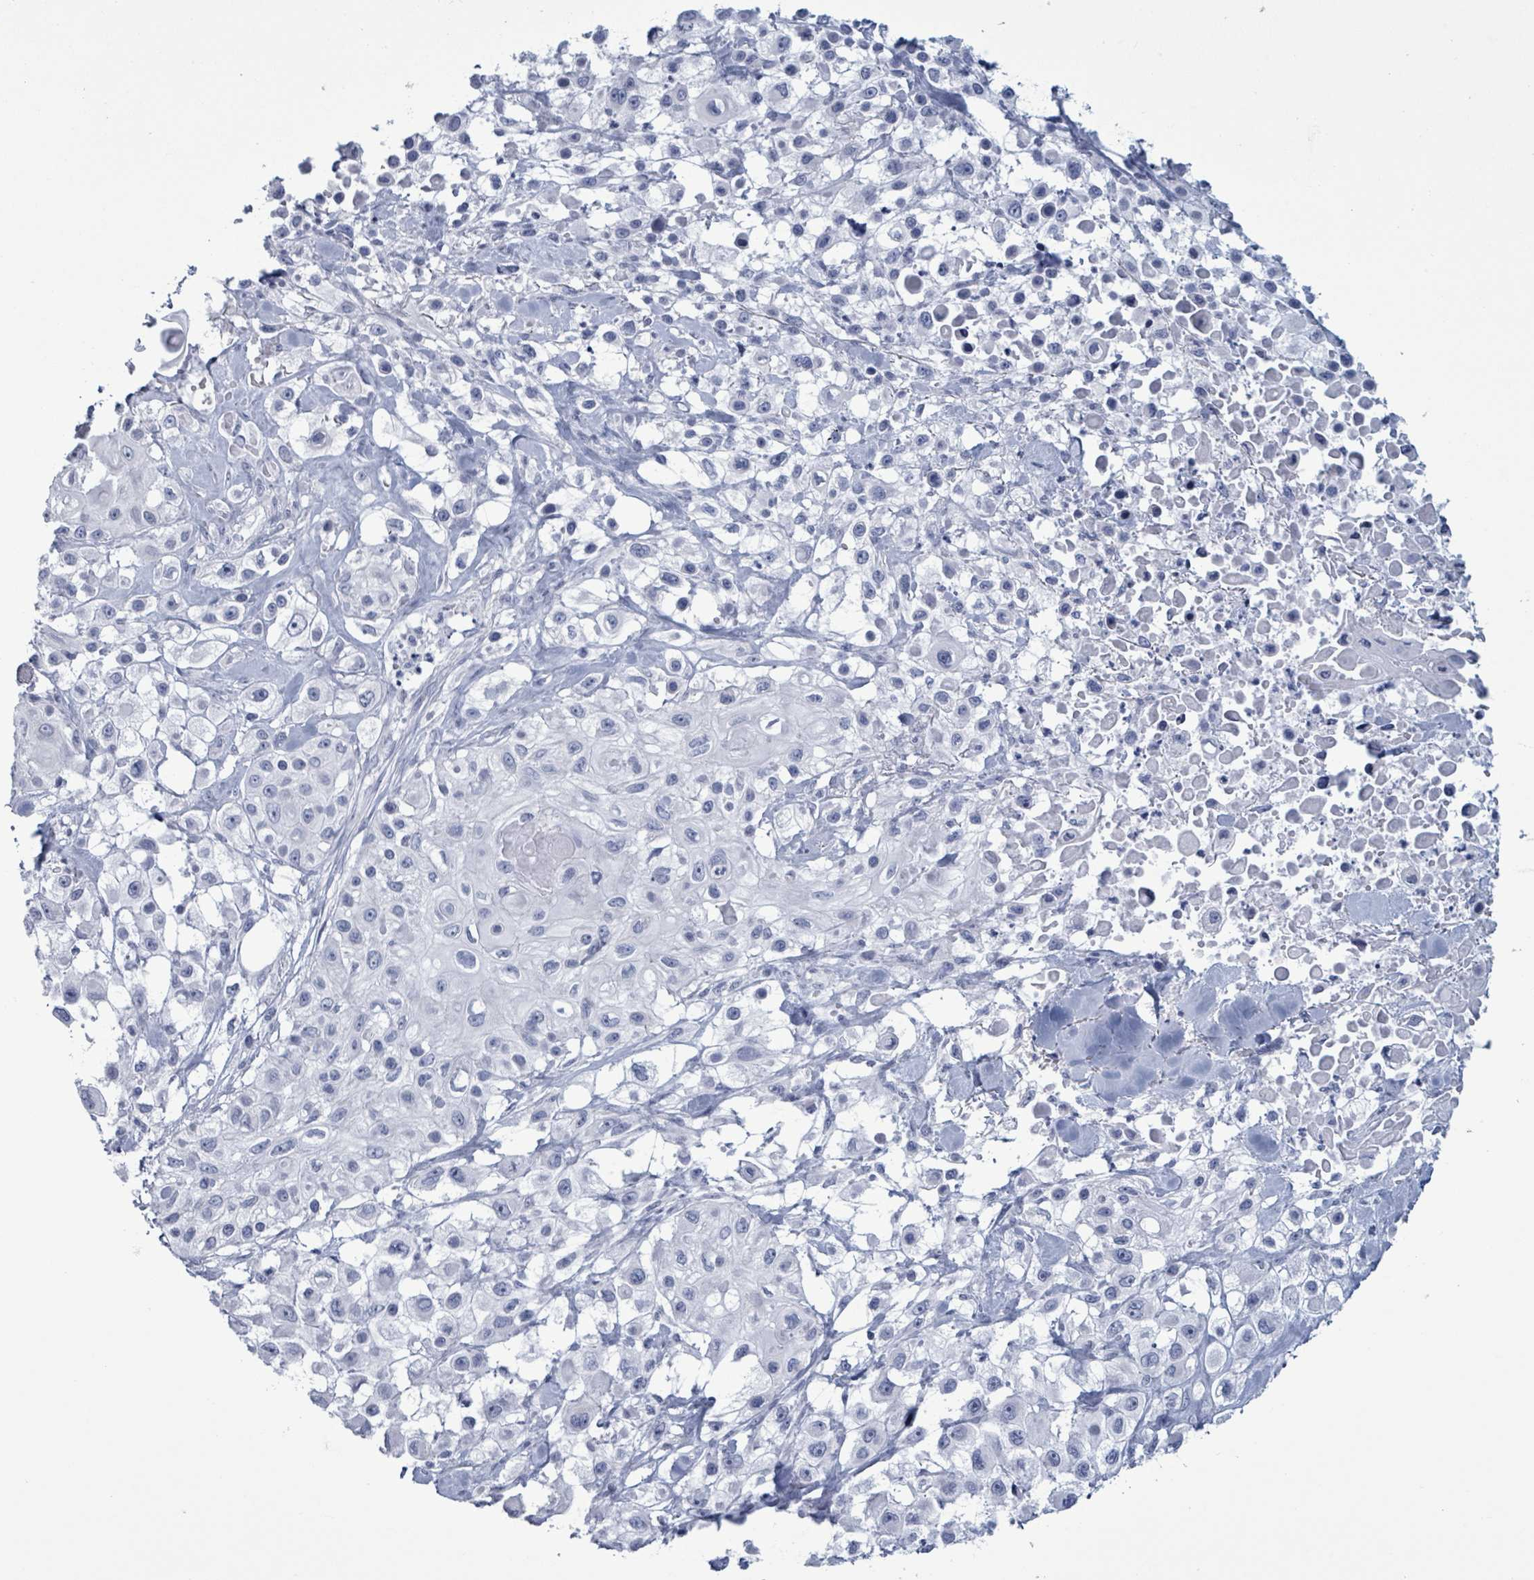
{"staining": {"intensity": "negative", "quantity": "none", "location": "none"}, "tissue": "skin cancer", "cell_type": "Tumor cells", "image_type": "cancer", "snomed": [{"axis": "morphology", "description": "Squamous cell carcinoma, NOS"}, {"axis": "topography", "description": "Skin"}], "caption": "The immunohistochemistry (IHC) image has no significant expression in tumor cells of skin cancer tissue.", "gene": "ZNF771", "patient": {"sex": "male", "age": 63}}